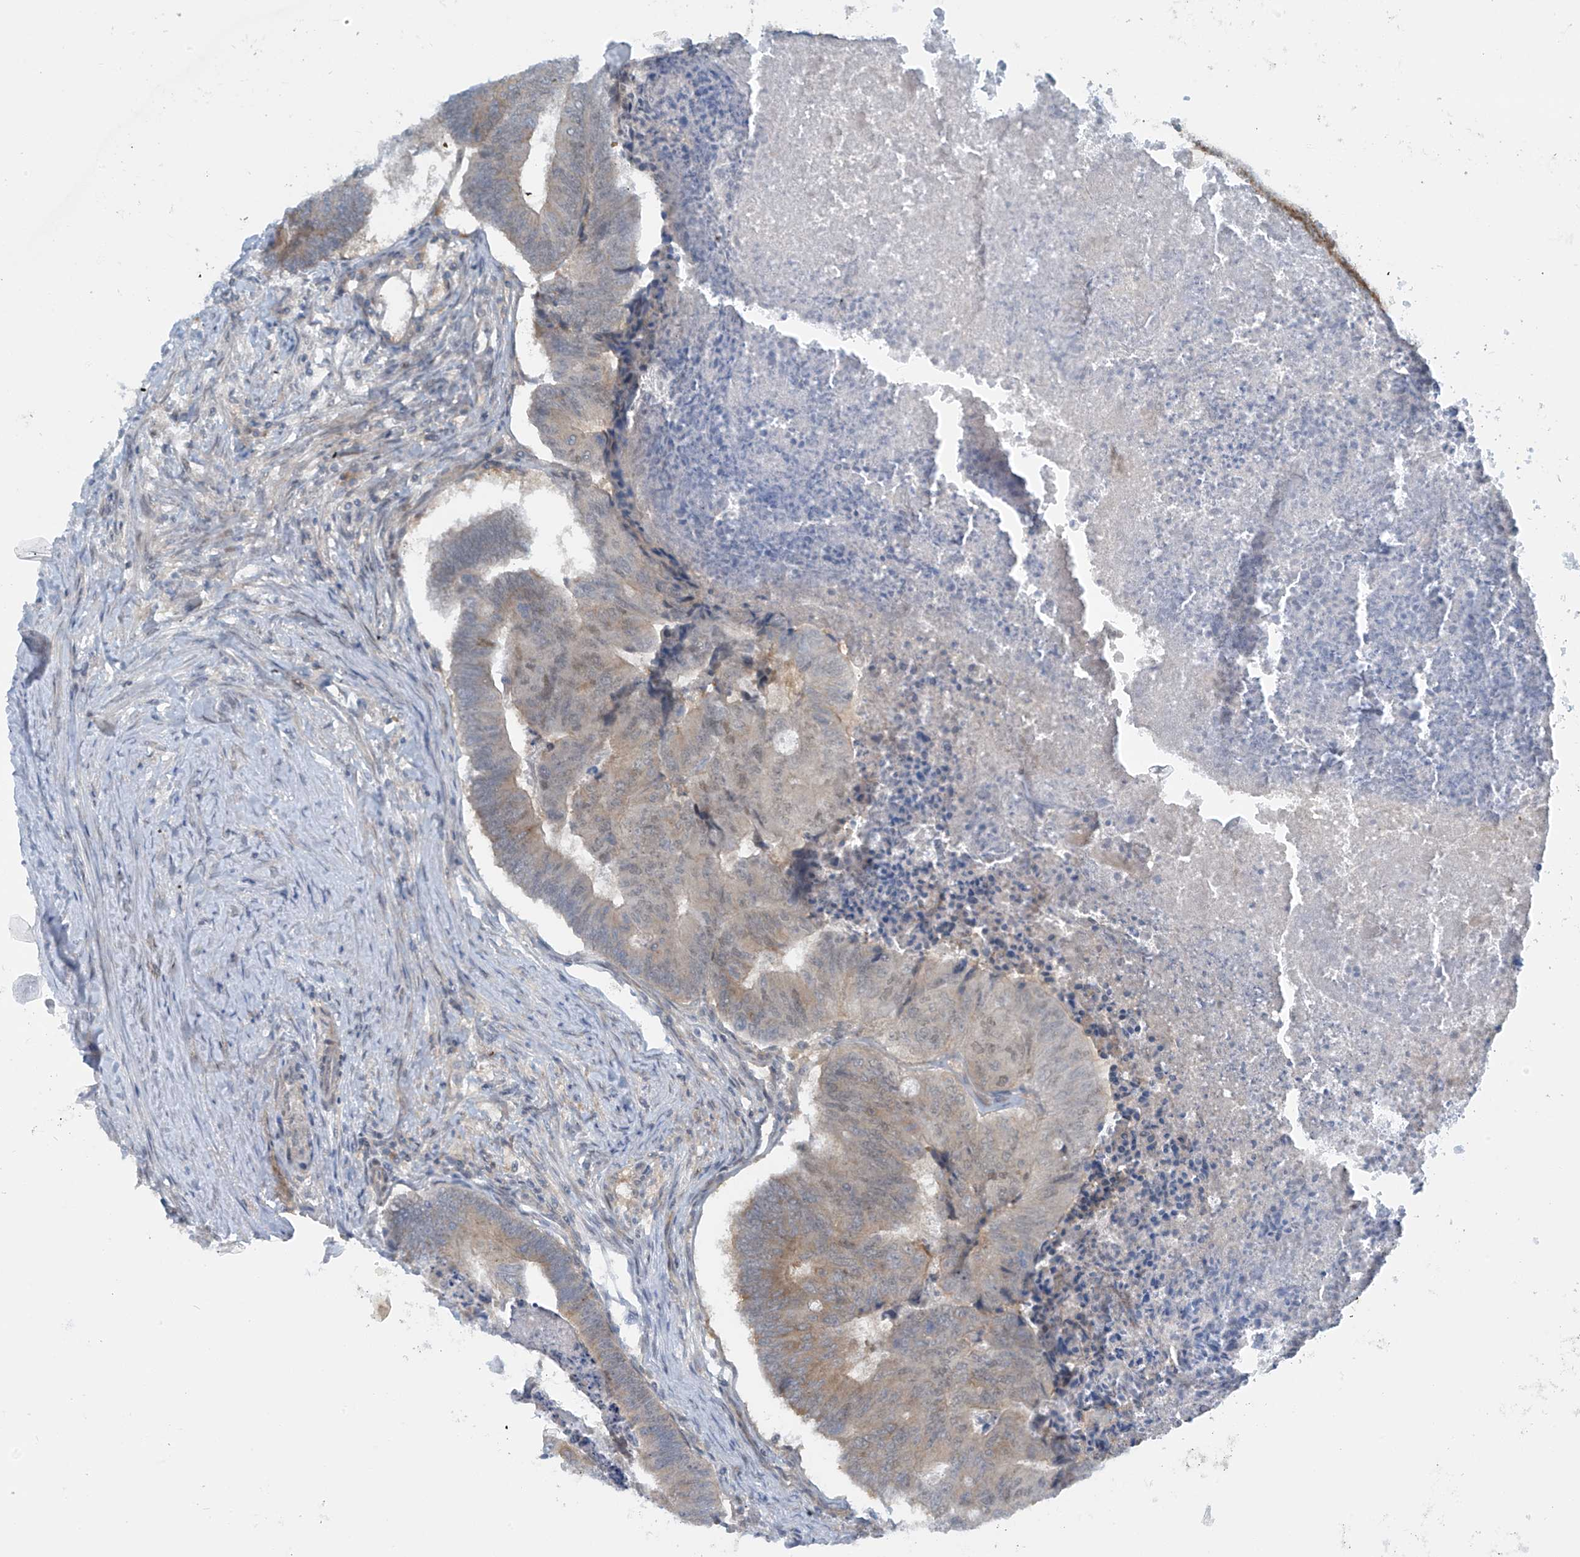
{"staining": {"intensity": "weak", "quantity": "25%-75%", "location": "cytoplasmic/membranous"}, "tissue": "colorectal cancer", "cell_type": "Tumor cells", "image_type": "cancer", "snomed": [{"axis": "morphology", "description": "Adenocarcinoma, NOS"}, {"axis": "topography", "description": "Colon"}], "caption": "Colorectal cancer was stained to show a protein in brown. There is low levels of weak cytoplasmic/membranous expression in approximately 25%-75% of tumor cells.", "gene": "FSD1L", "patient": {"sex": "female", "age": 67}}